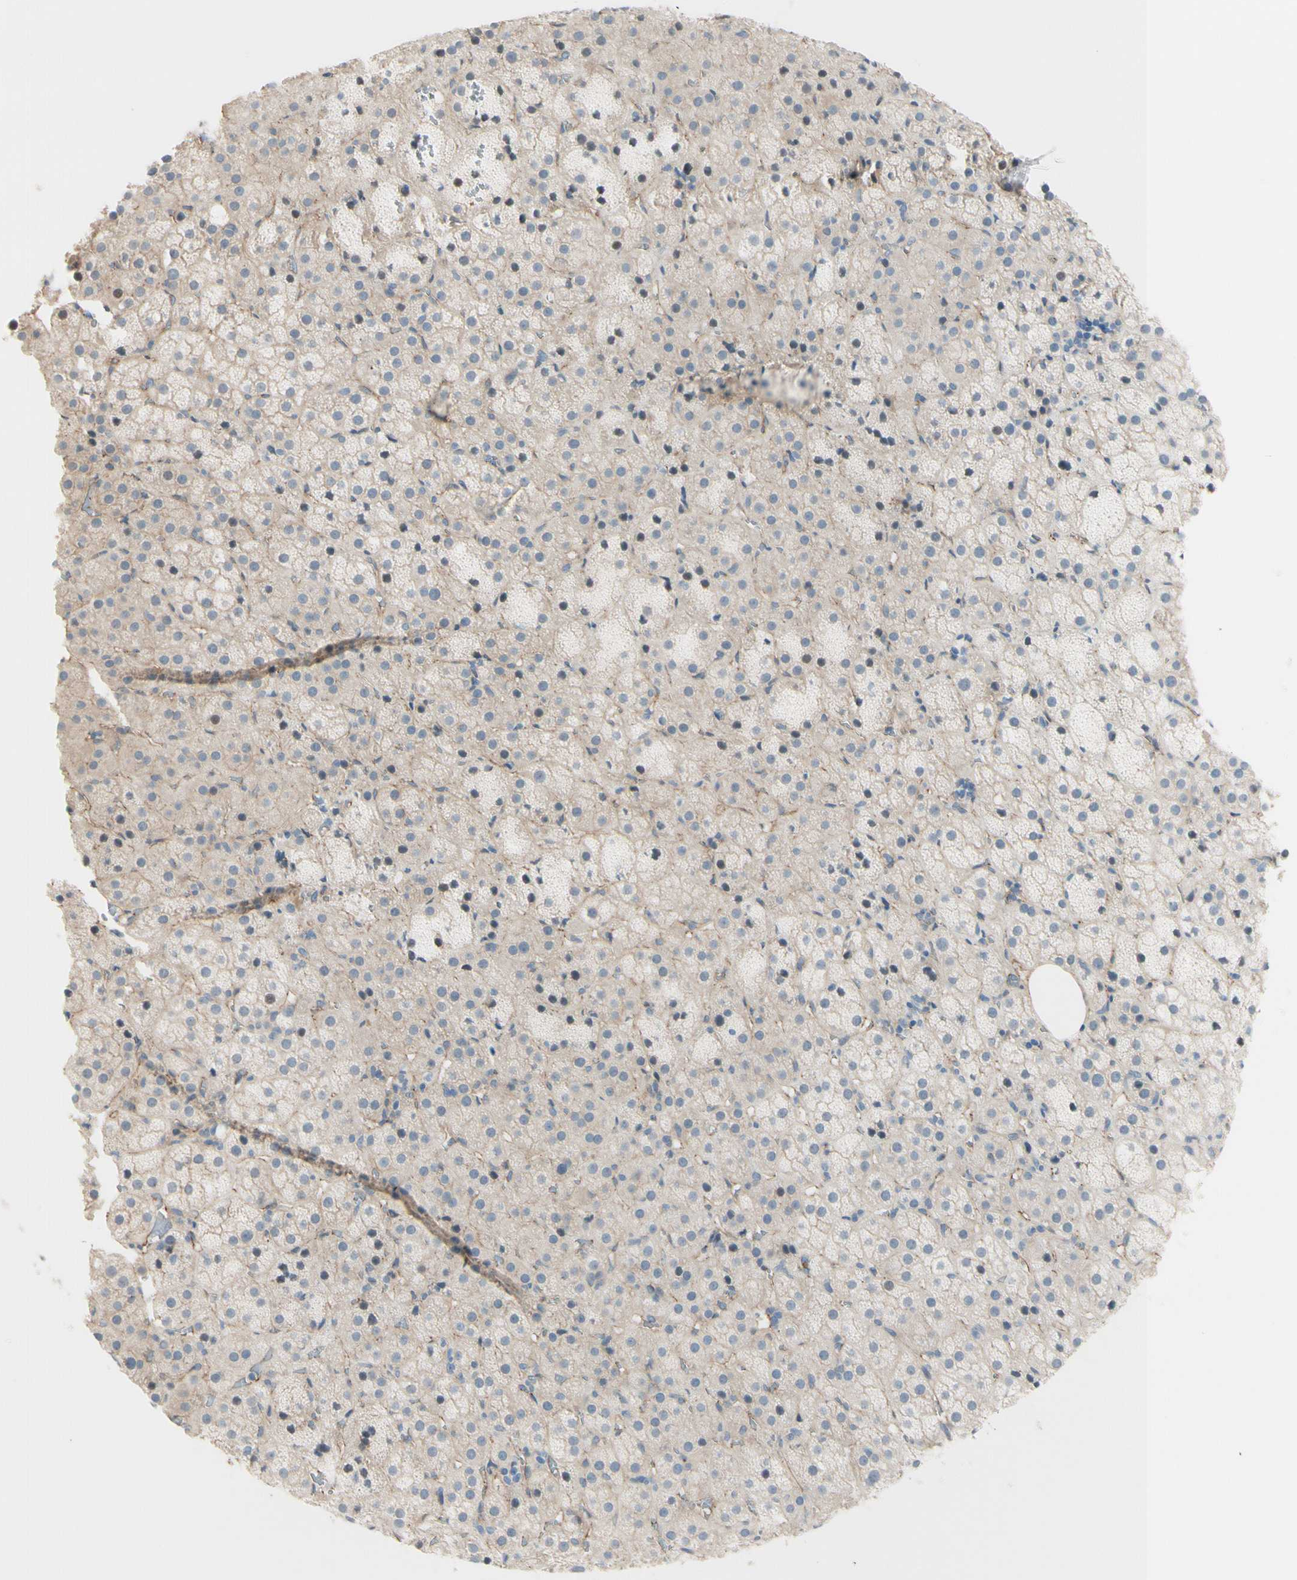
{"staining": {"intensity": "weak", "quantity": "25%-75%", "location": "cytoplasmic/membranous"}, "tissue": "adrenal gland", "cell_type": "Glandular cells", "image_type": "normal", "snomed": [{"axis": "morphology", "description": "Normal tissue, NOS"}, {"axis": "topography", "description": "Adrenal gland"}], "caption": "Protein staining shows weak cytoplasmic/membranous positivity in about 25%-75% of glandular cells in normal adrenal gland. (DAB IHC, brown staining for protein, blue staining for nuclei).", "gene": "TJP1", "patient": {"sex": "female", "age": 57}}